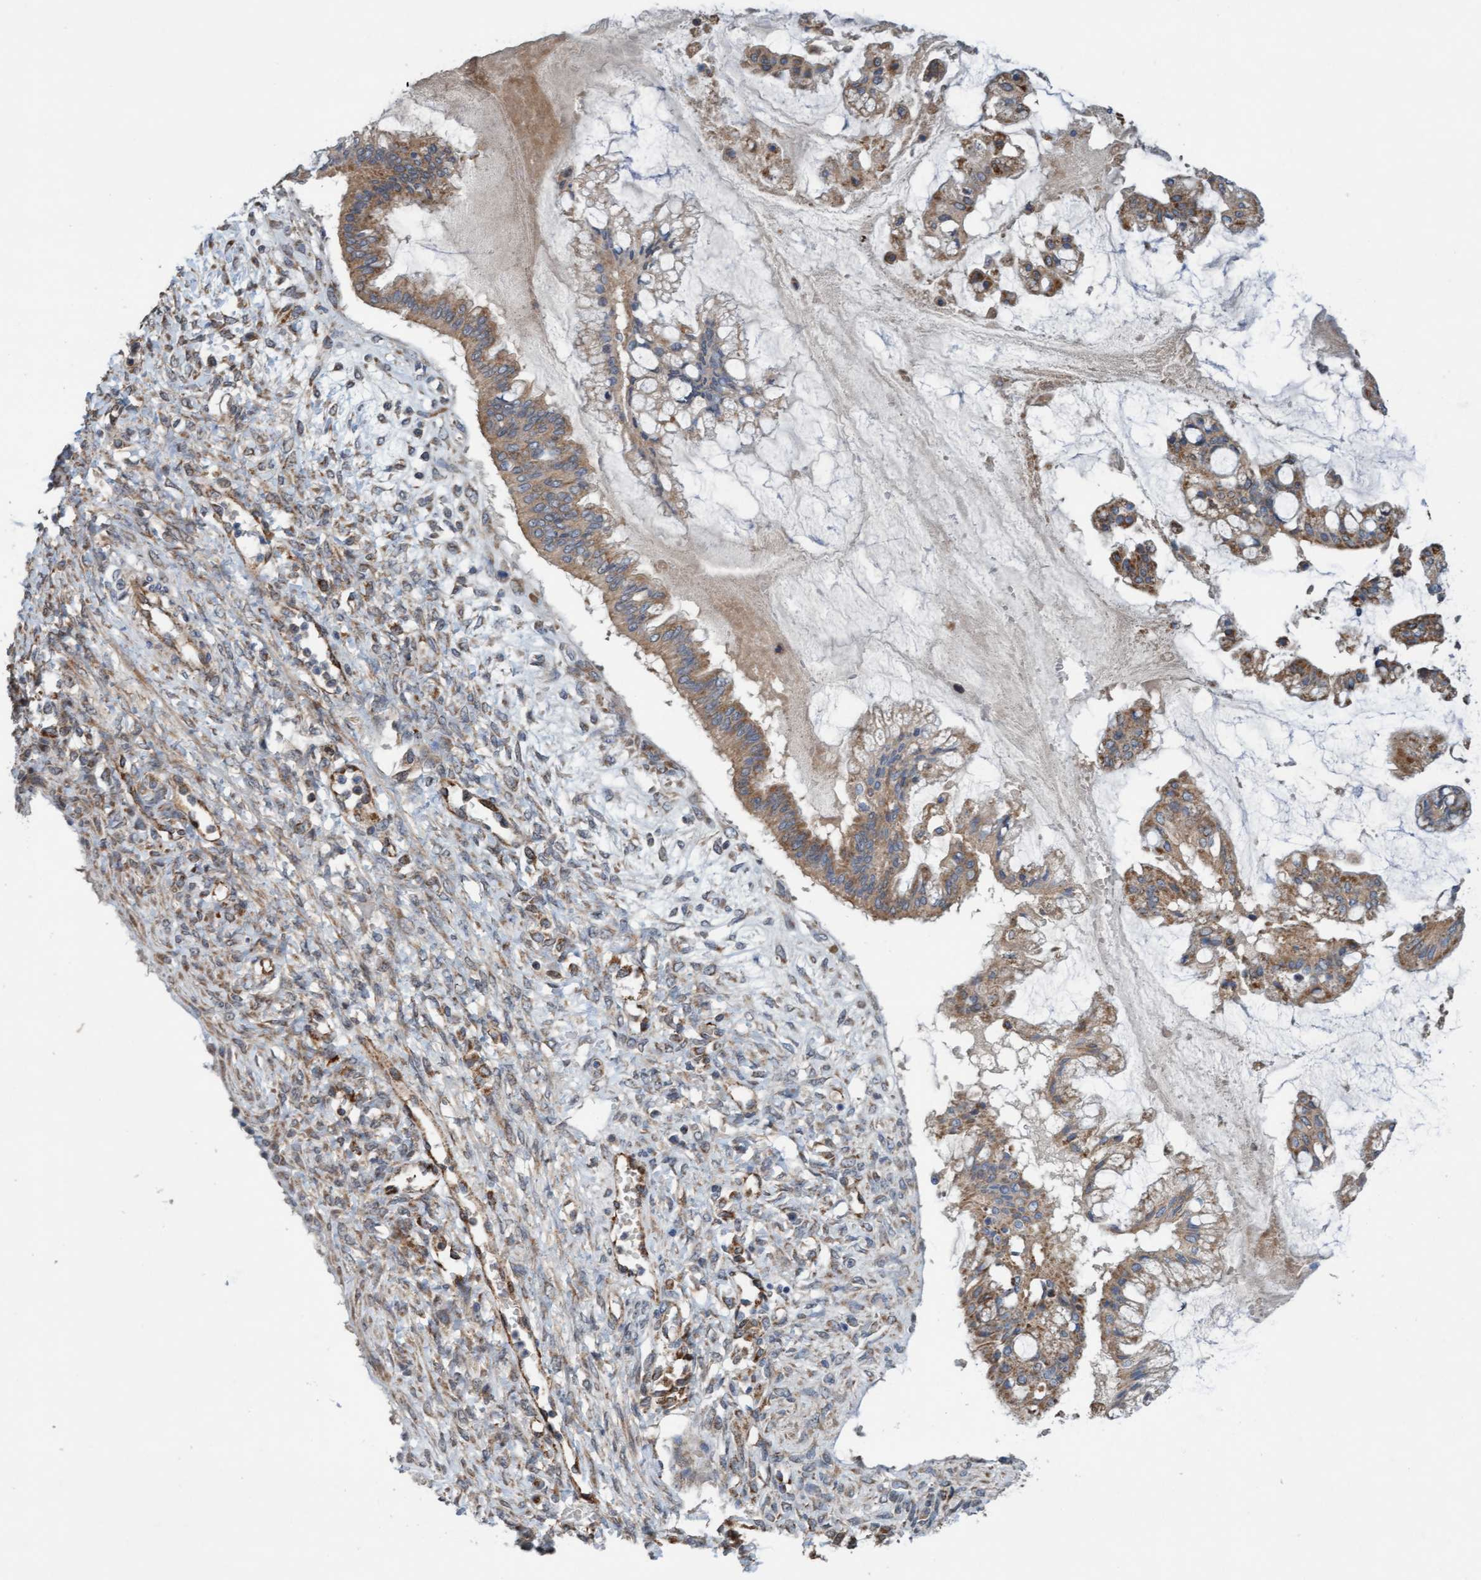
{"staining": {"intensity": "moderate", "quantity": ">75%", "location": "cytoplasmic/membranous"}, "tissue": "ovarian cancer", "cell_type": "Tumor cells", "image_type": "cancer", "snomed": [{"axis": "morphology", "description": "Cystadenocarcinoma, mucinous, NOS"}, {"axis": "topography", "description": "Ovary"}], "caption": "IHC of mucinous cystadenocarcinoma (ovarian) reveals medium levels of moderate cytoplasmic/membranous staining in about >75% of tumor cells. (Brightfield microscopy of DAB IHC at high magnification).", "gene": "ZNF566", "patient": {"sex": "female", "age": 73}}